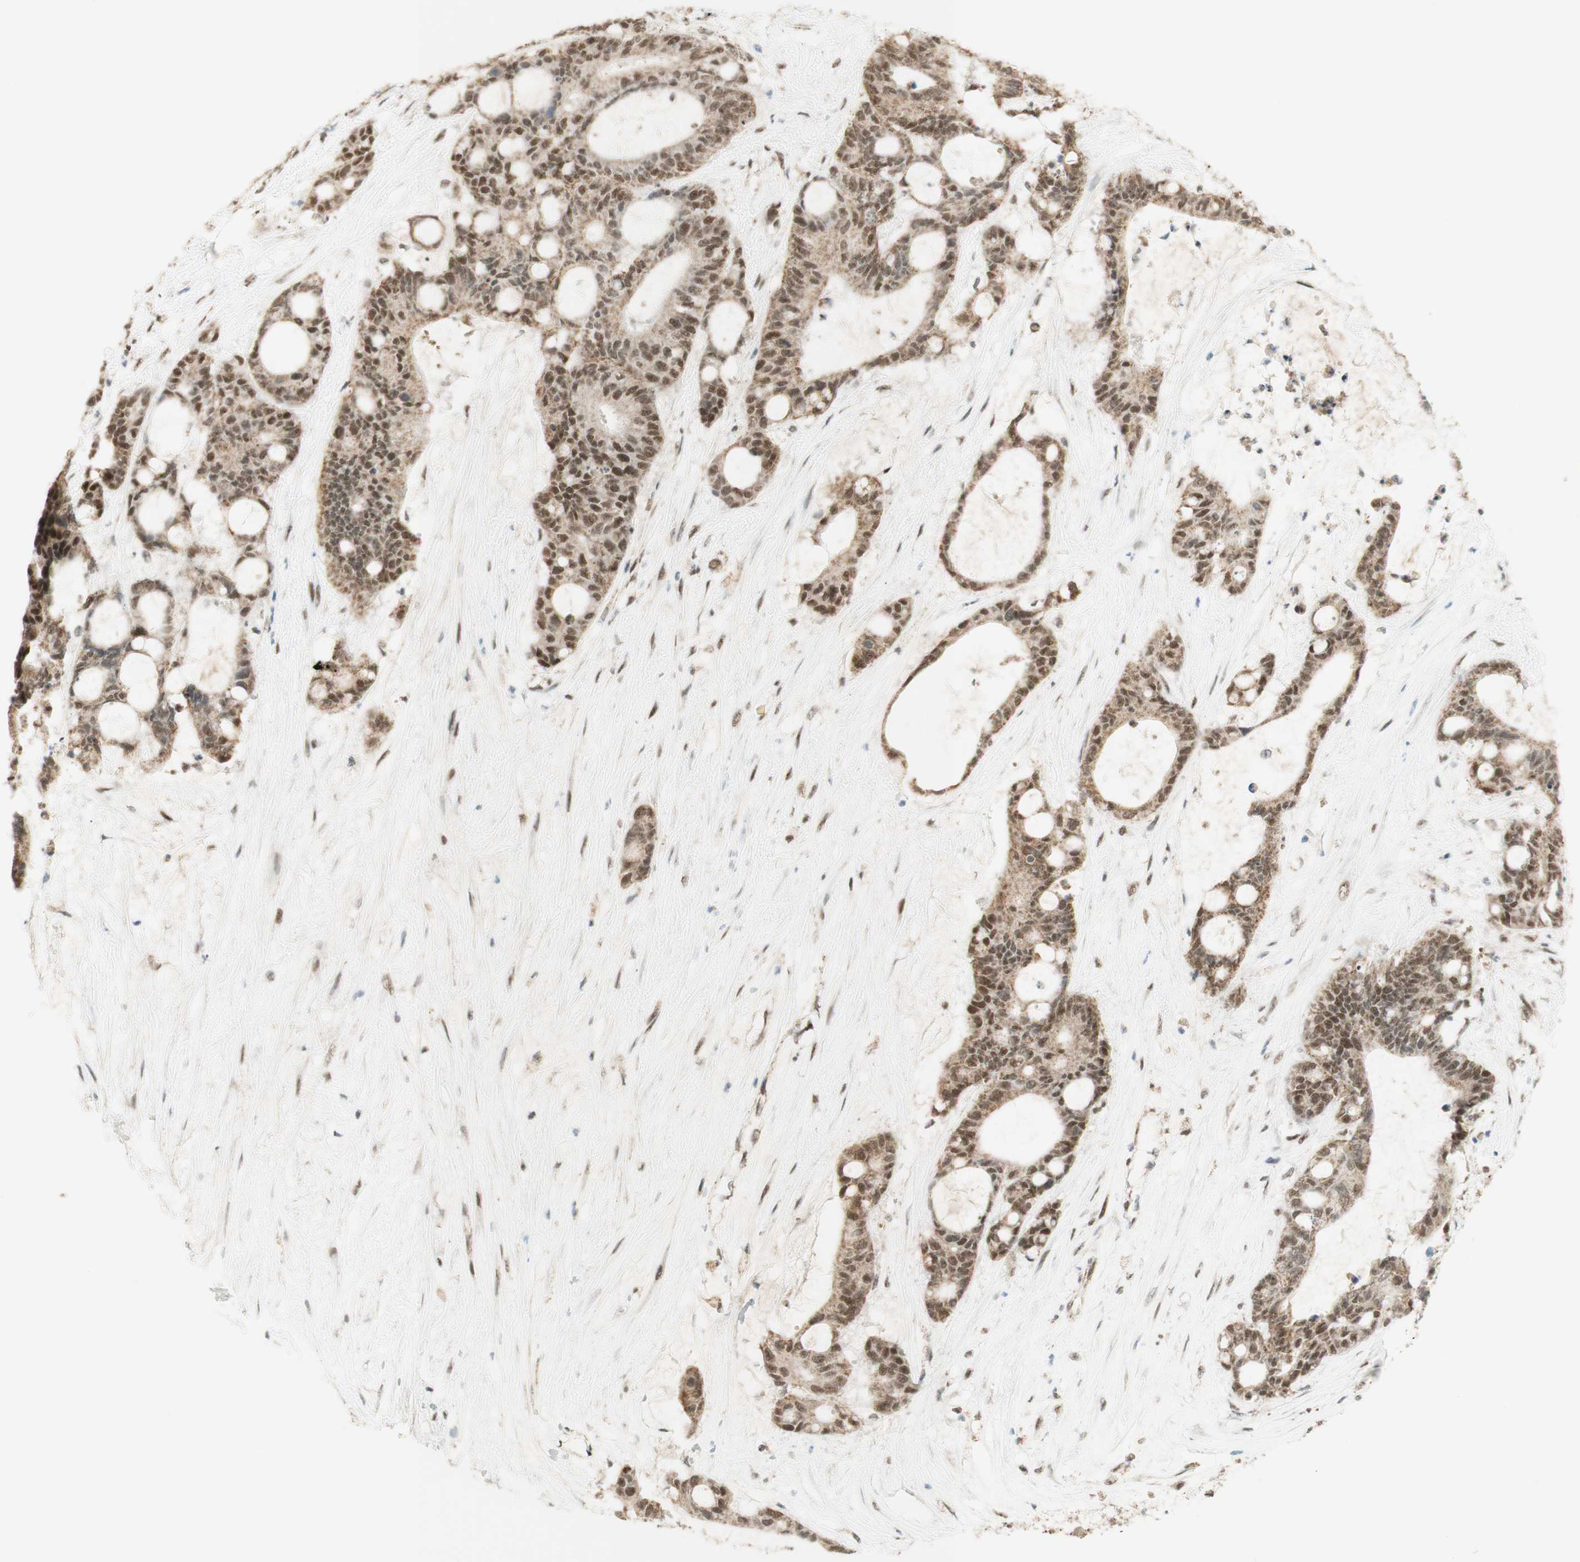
{"staining": {"intensity": "moderate", "quantity": ">75%", "location": "nuclear"}, "tissue": "liver cancer", "cell_type": "Tumor cells", "image_type": "cancer", "snomed": [{"axis": "morphology", "description": "Cholangiocarcinoma"}, {"axis": "topography", "description": "Liver"}], "caption": "IHC (DAB) staining of liver cancer (cholangiocarcinoma) exhibits moderate nuclear protein staining in about >75% of tumor cells.", "gene": "ZNF782", "patient": {"sex": "female", "age": 73}}